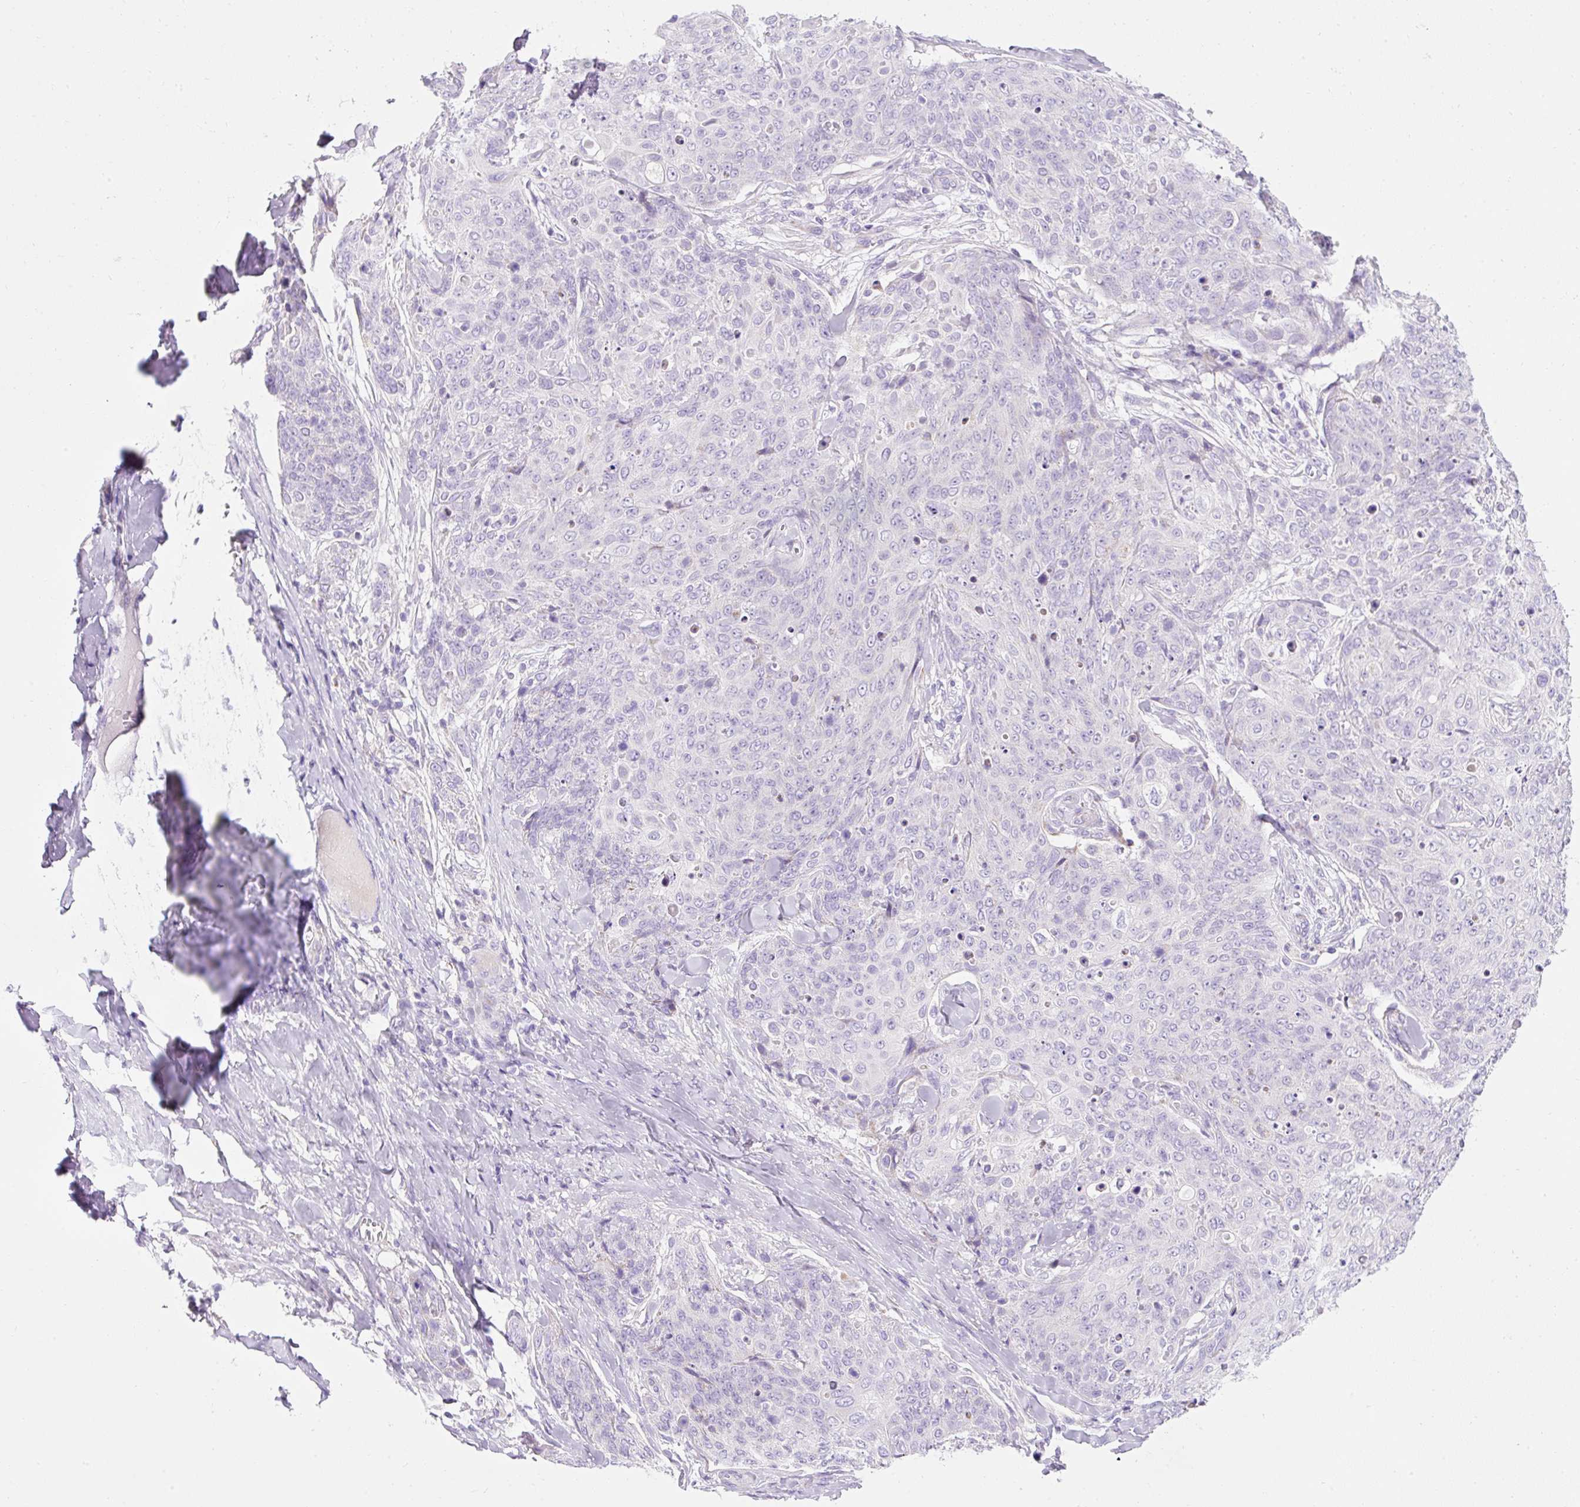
{"staining": {"intensity": "negative", "quantity": "none", "location": "none"}, "tissue": "skin cancer", "cell_type": "Tumor cells", "image_type": "cancer", "snomed": [{"axis": "morphology", "description": "Squamous cell carcinoma, NOS"}, {"axis": "topography", "description": "Skin"}, {"axis": "topography", "description": "Vulva"}], "caption": "Human skin squamous cell carcinoma stained for a protein using immunohistochemistry (IHC) exhibits no staining in tumor cells.", "gene": "PLPP2", "patient": {"sex": "female", "age": 85}}